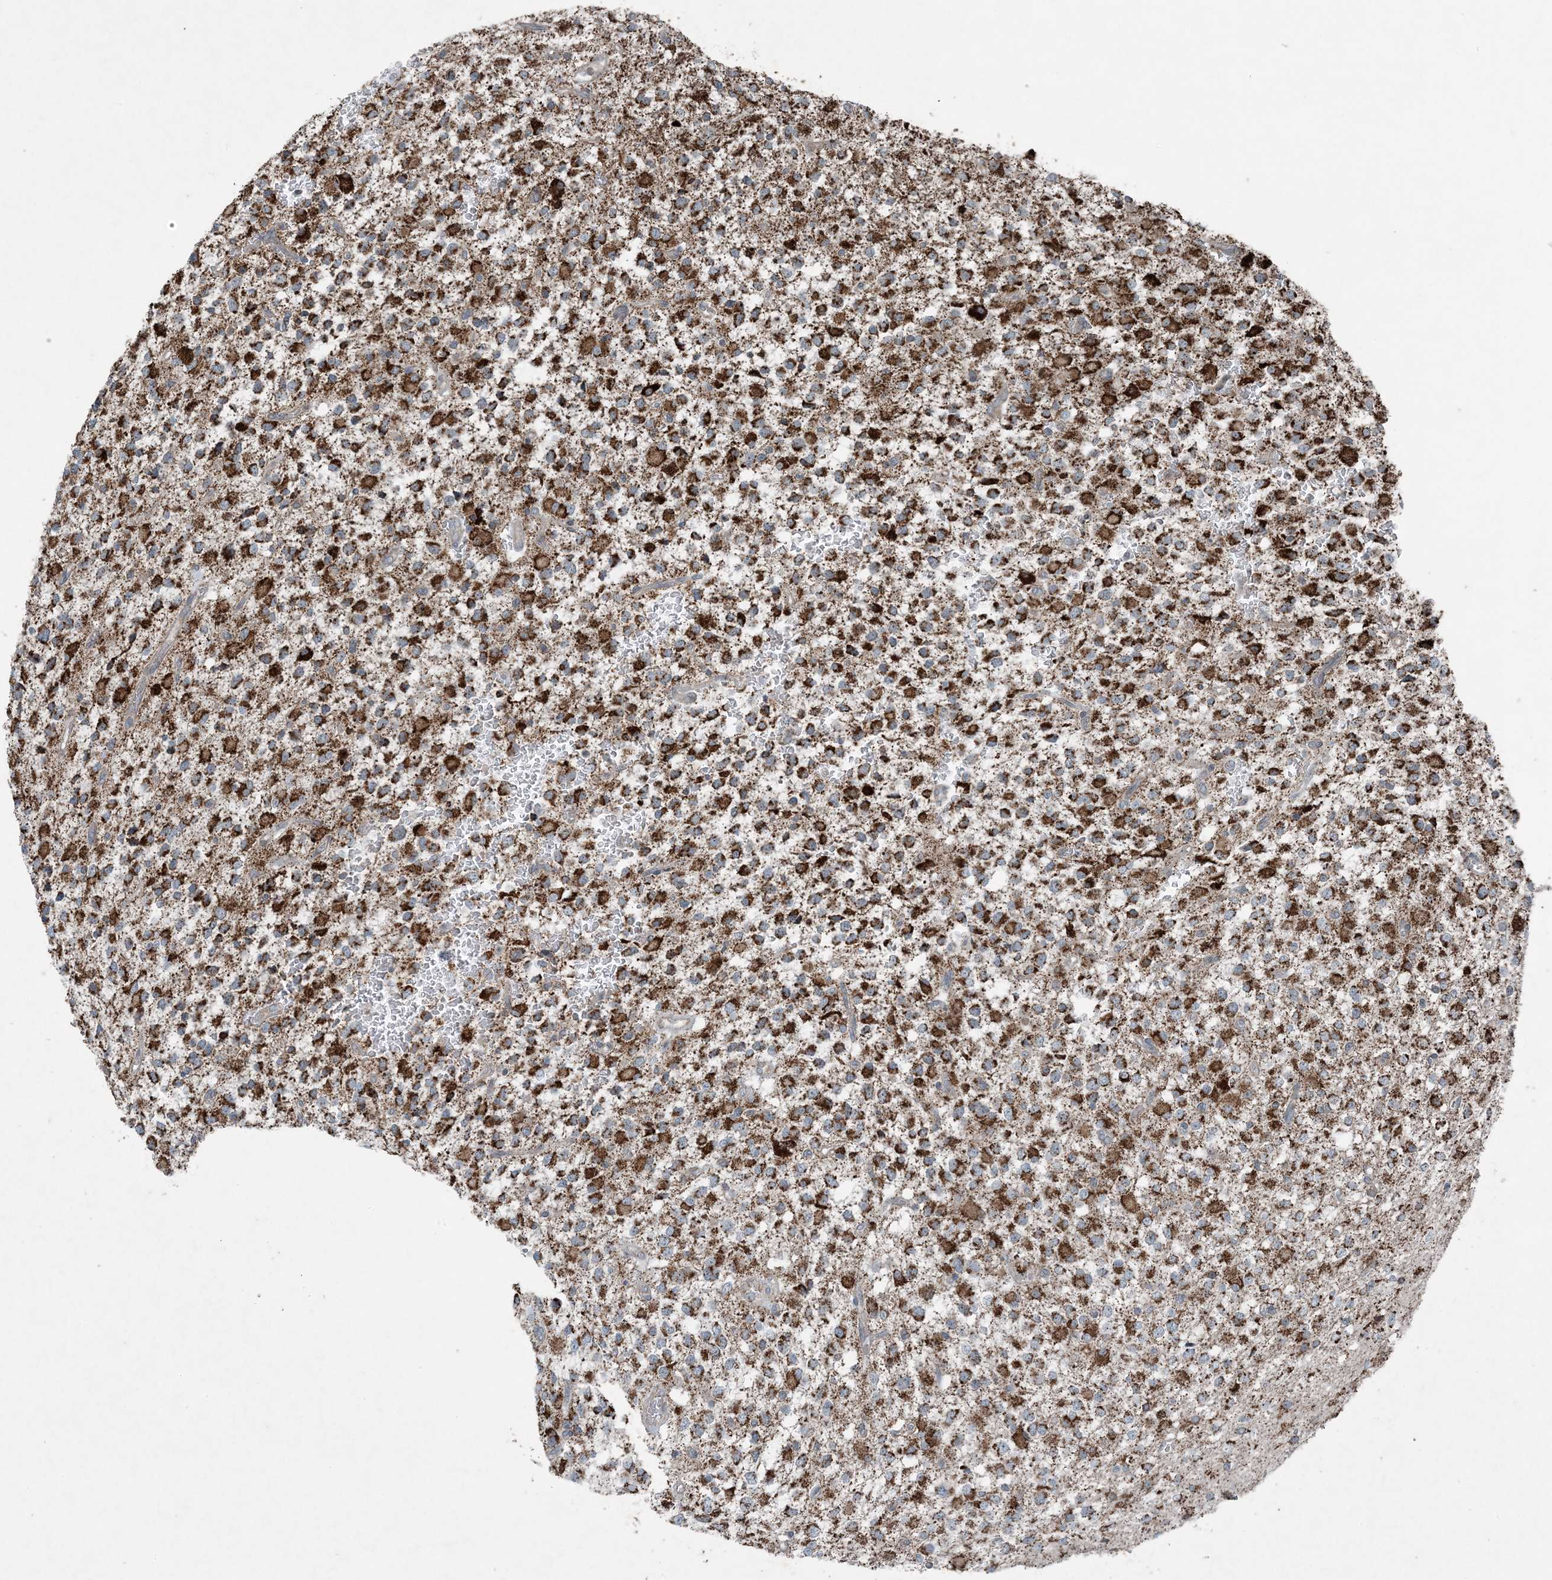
{"staining": {"intensity": "strong", "quantity": ">75%", "location": "cytoplasmic/membranous"}, "tissue": "glioma", "cell_type": "Tumor cells", "image_type": "cancer", "snomed": [{"axis": "morphology", "description": "Glioma, malignant, High grade"}, {"axis": "topography", "description": "Brain"}], "caption": "Immunohistochemistry (IHC) of high-grade glioma (malignant) shows high levels of strong cytoplasmic/membranous positivity in about >75% of tumor cells. (DAB (3,3'-diaminobenzidine) IHC, brown staining for protein, blue staining for nuclei).", "gene": "PC", "patient": {"sex": "male", "age": 34}}